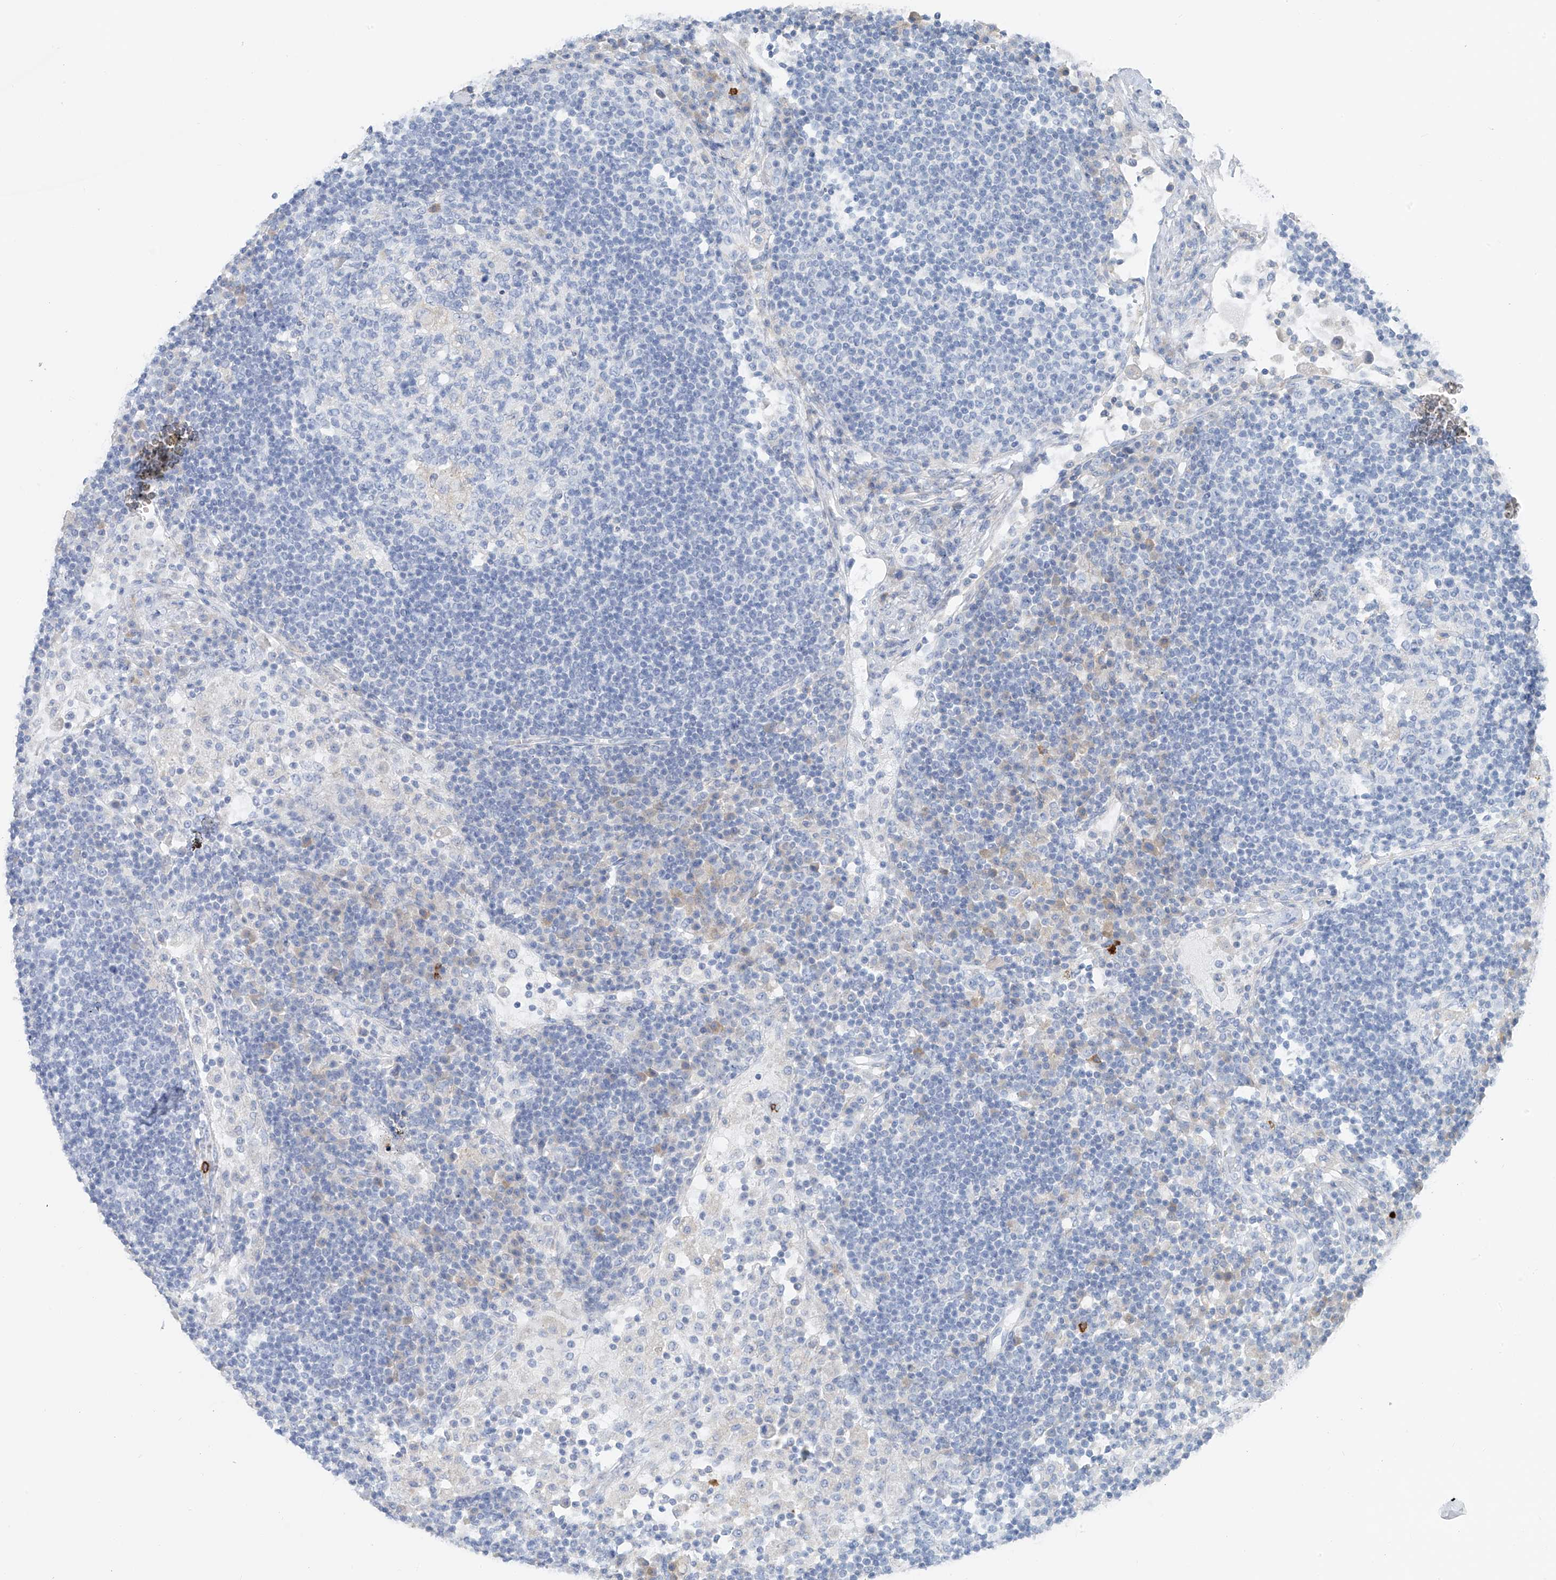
{"staining": {"intensity": "negative", "quantity": "none", "location": "none"}, "tissue": "lymph node", "cell_type": "Germinal center cells", "image_type": "normal", "snomed": [{"axis": "morphology", "description": "Normal tissue, NOS"}, {"axis": "topography", "description": "Lymph node"}], "caption": "Immunohistochemistry (IHC) of unremarkable lymph node reveals no expression in germinal center cells.", "gene": "POMGNT2", "patient": {"sex": "female", "age": 53}}